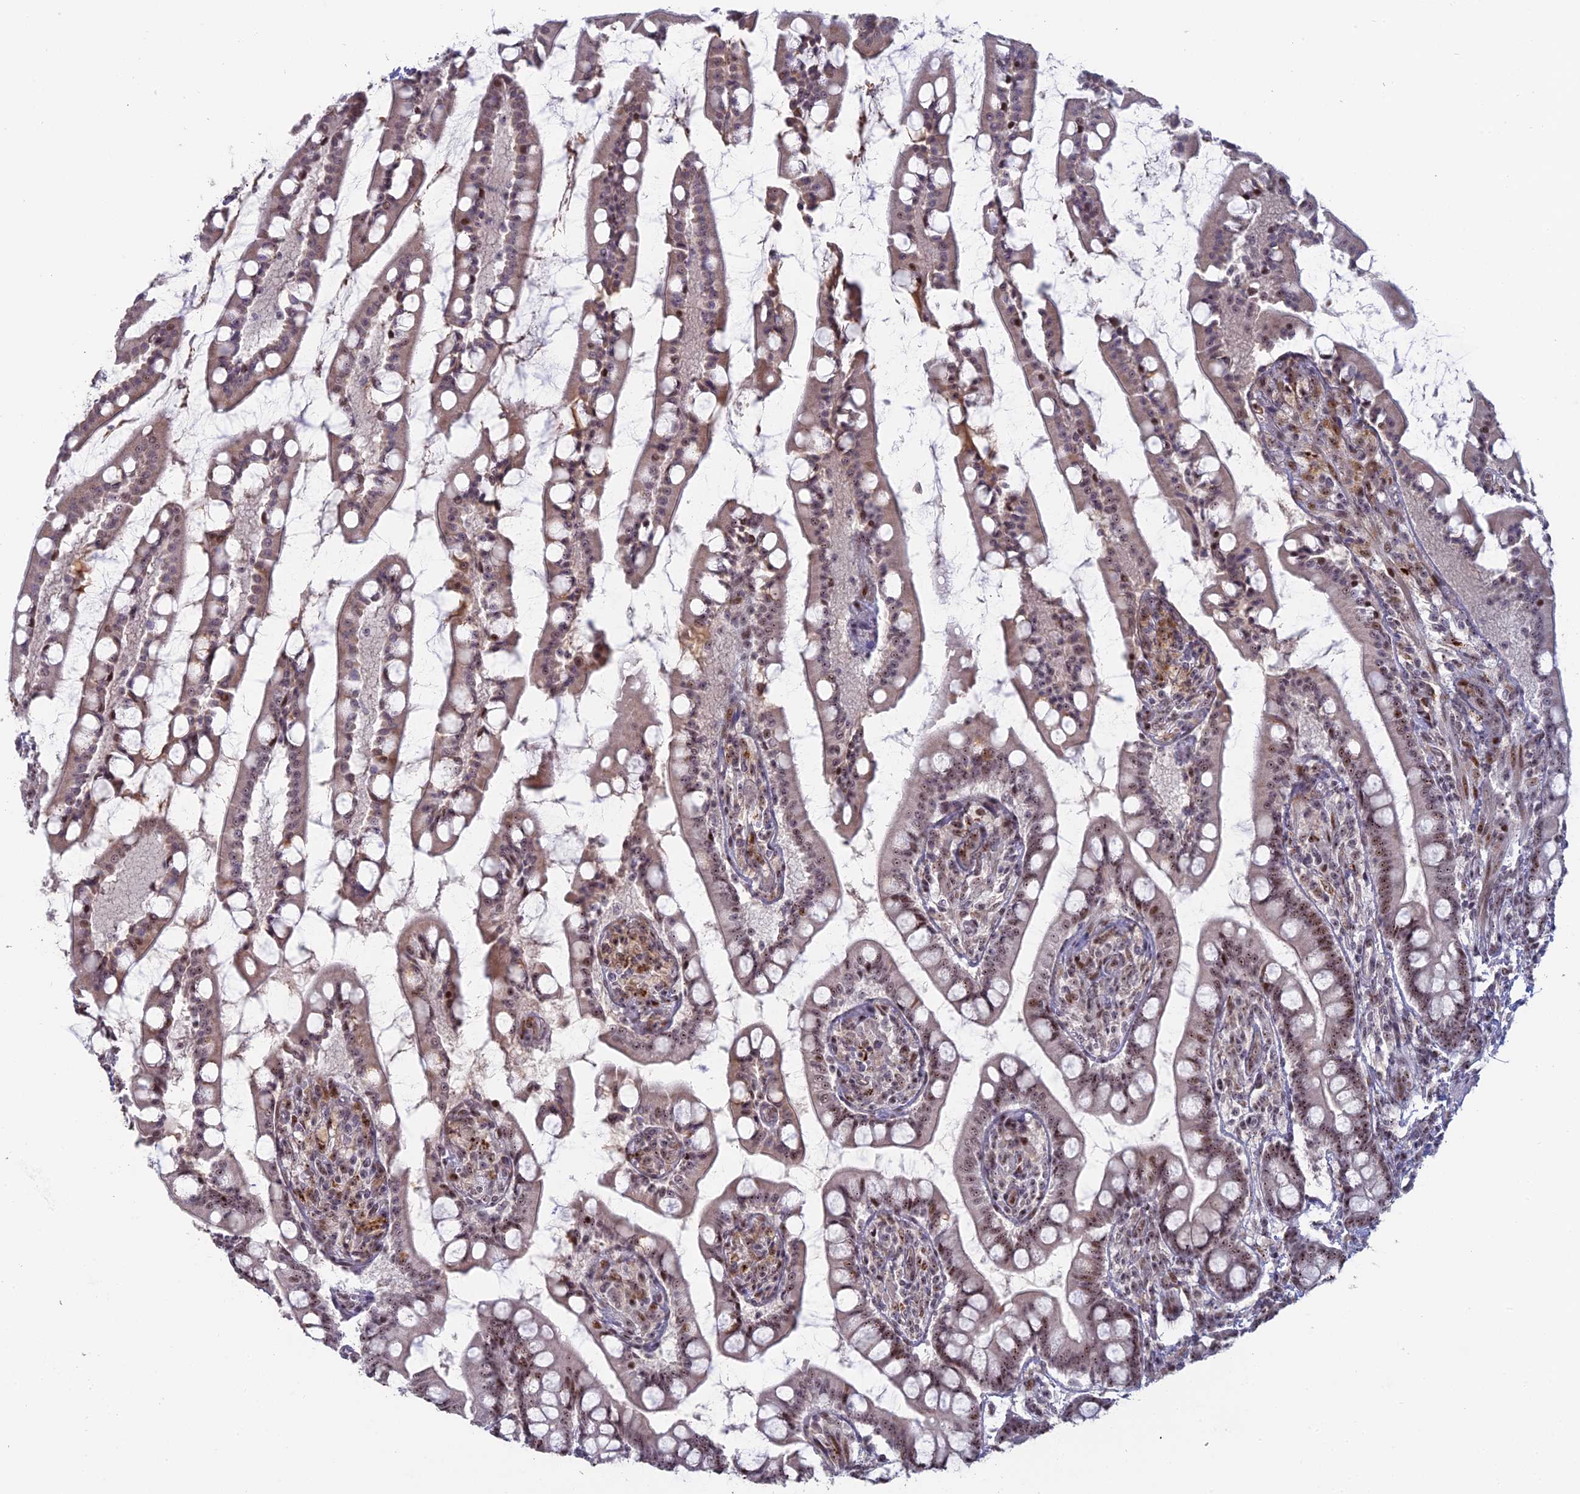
{"staining": {"intensity": "moderate", "quantity": ">75%", "location": "nuclear"}, "tissue": "small intestine", "cell_type": "Glandular cells", "image_type": "normal", "snomed": [{"axis": "morphology", "description": "Normal tissue, NOS"}, {"axis": "topography", "description": "Small intestine"}], "caption": "Small intestine stained for a protein displays moderate nuclear positivity in glandular cells. The protein is stained brown, and the nuclei are stained in blue (DAB (3,3'-diaminobenzidine) IHC with brightfield microscopy, high magnification).", "gene": "FAM131A", "patient": {"sex": "male", "age": 52}}